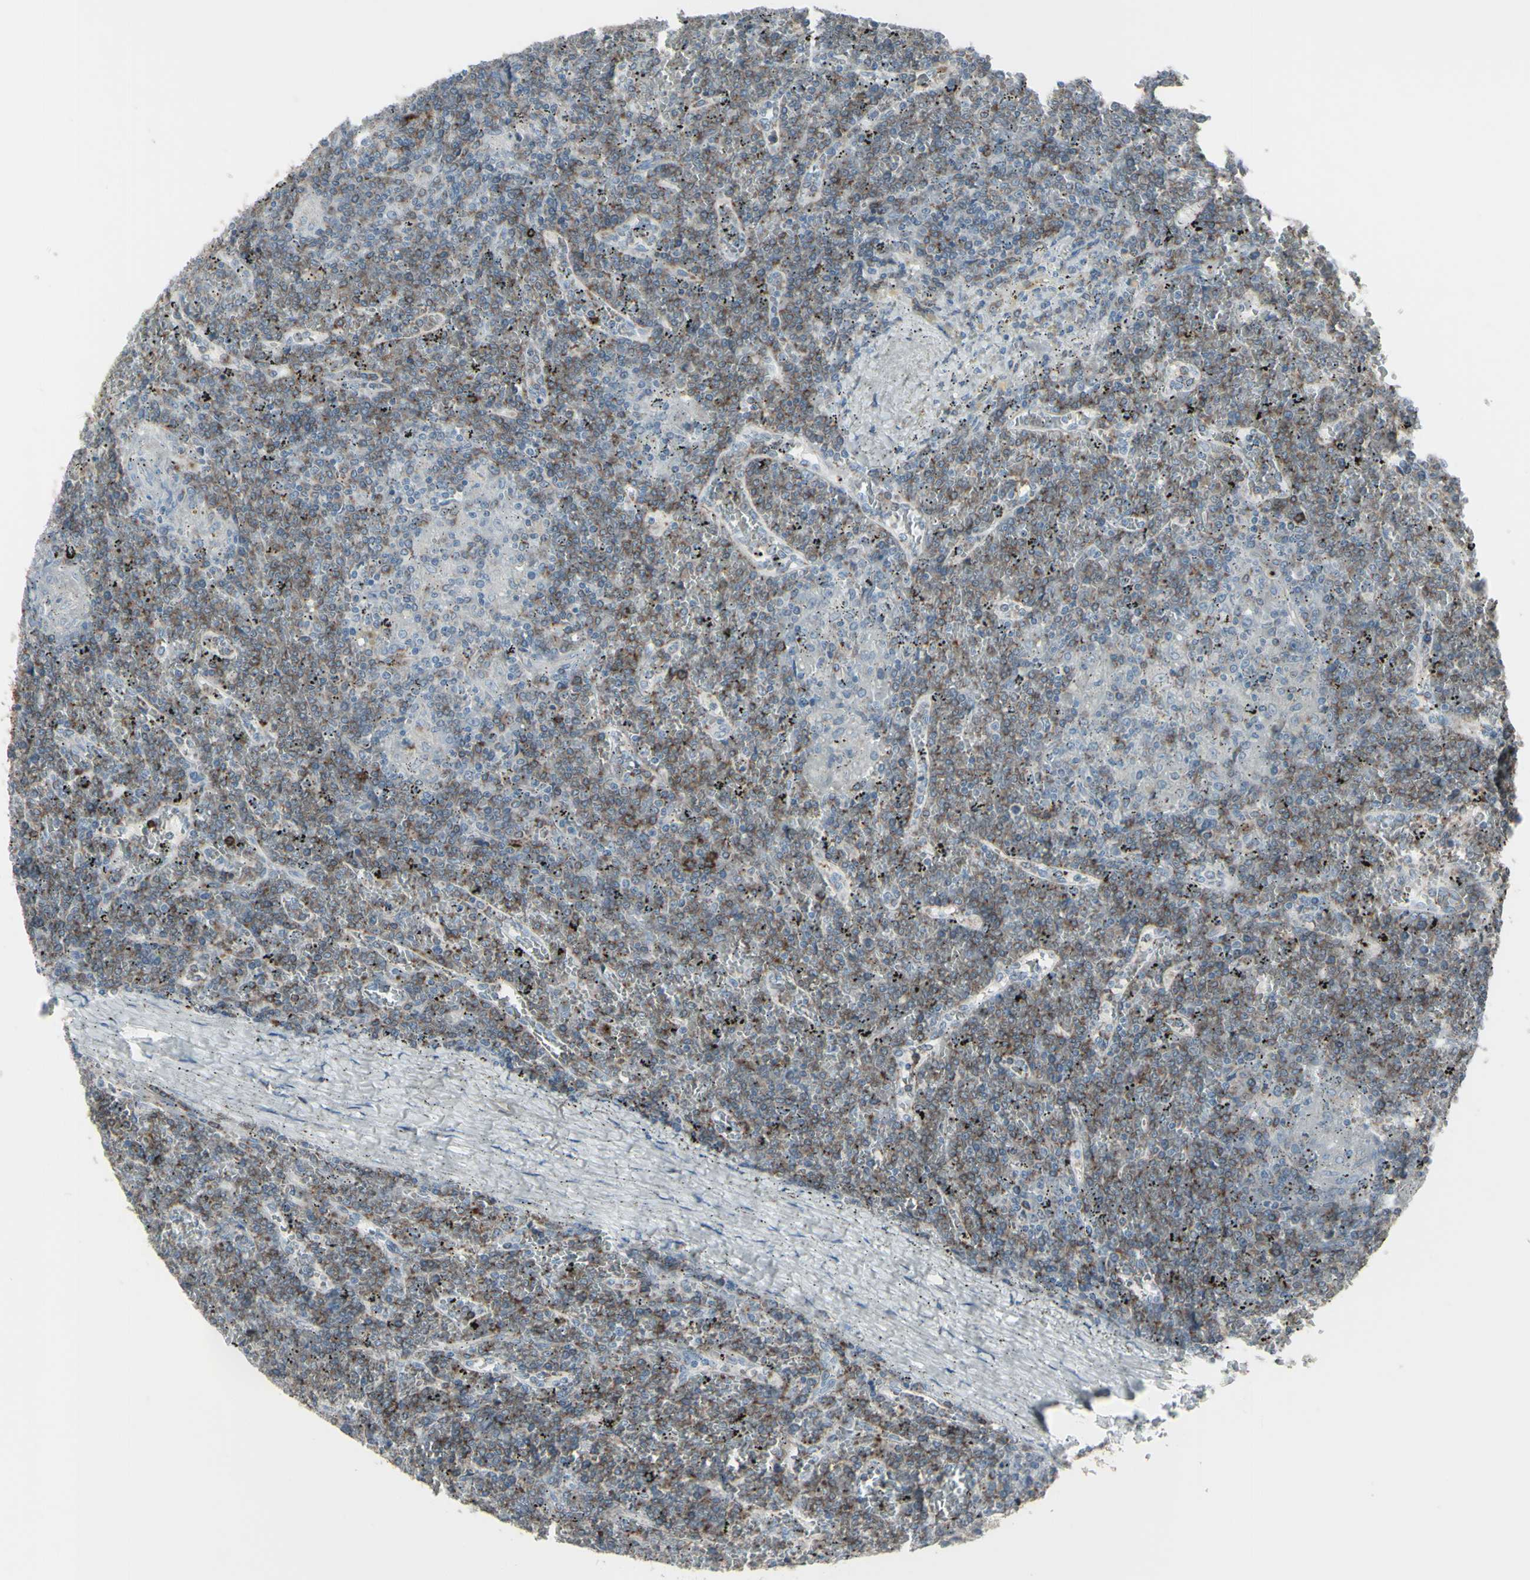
{"staining": {"intensity": "moderate", "quantity": ">75%", "location": "cytoplasmic/membranous"}, "tissue": "lymphoma", "cell_type": "Tumor cells", "image_type": "cancer", "snomed": [{"axis": "morphology", "description": "Malignant lymphoma, non-Hodgkin's type, Low grade"}, {"axis": "topography", "description": "Spleen"}], "caption": "Immunohistochemistry (IHC) photomicrograph of human lymphoma stained for a protein (brown), which reveals medium levels of moderate cytoplasmic/membranous positivity in about >75% of tumor cells.", "gene": "CD79B", "patient": {"sex": "female", "age": 19}}